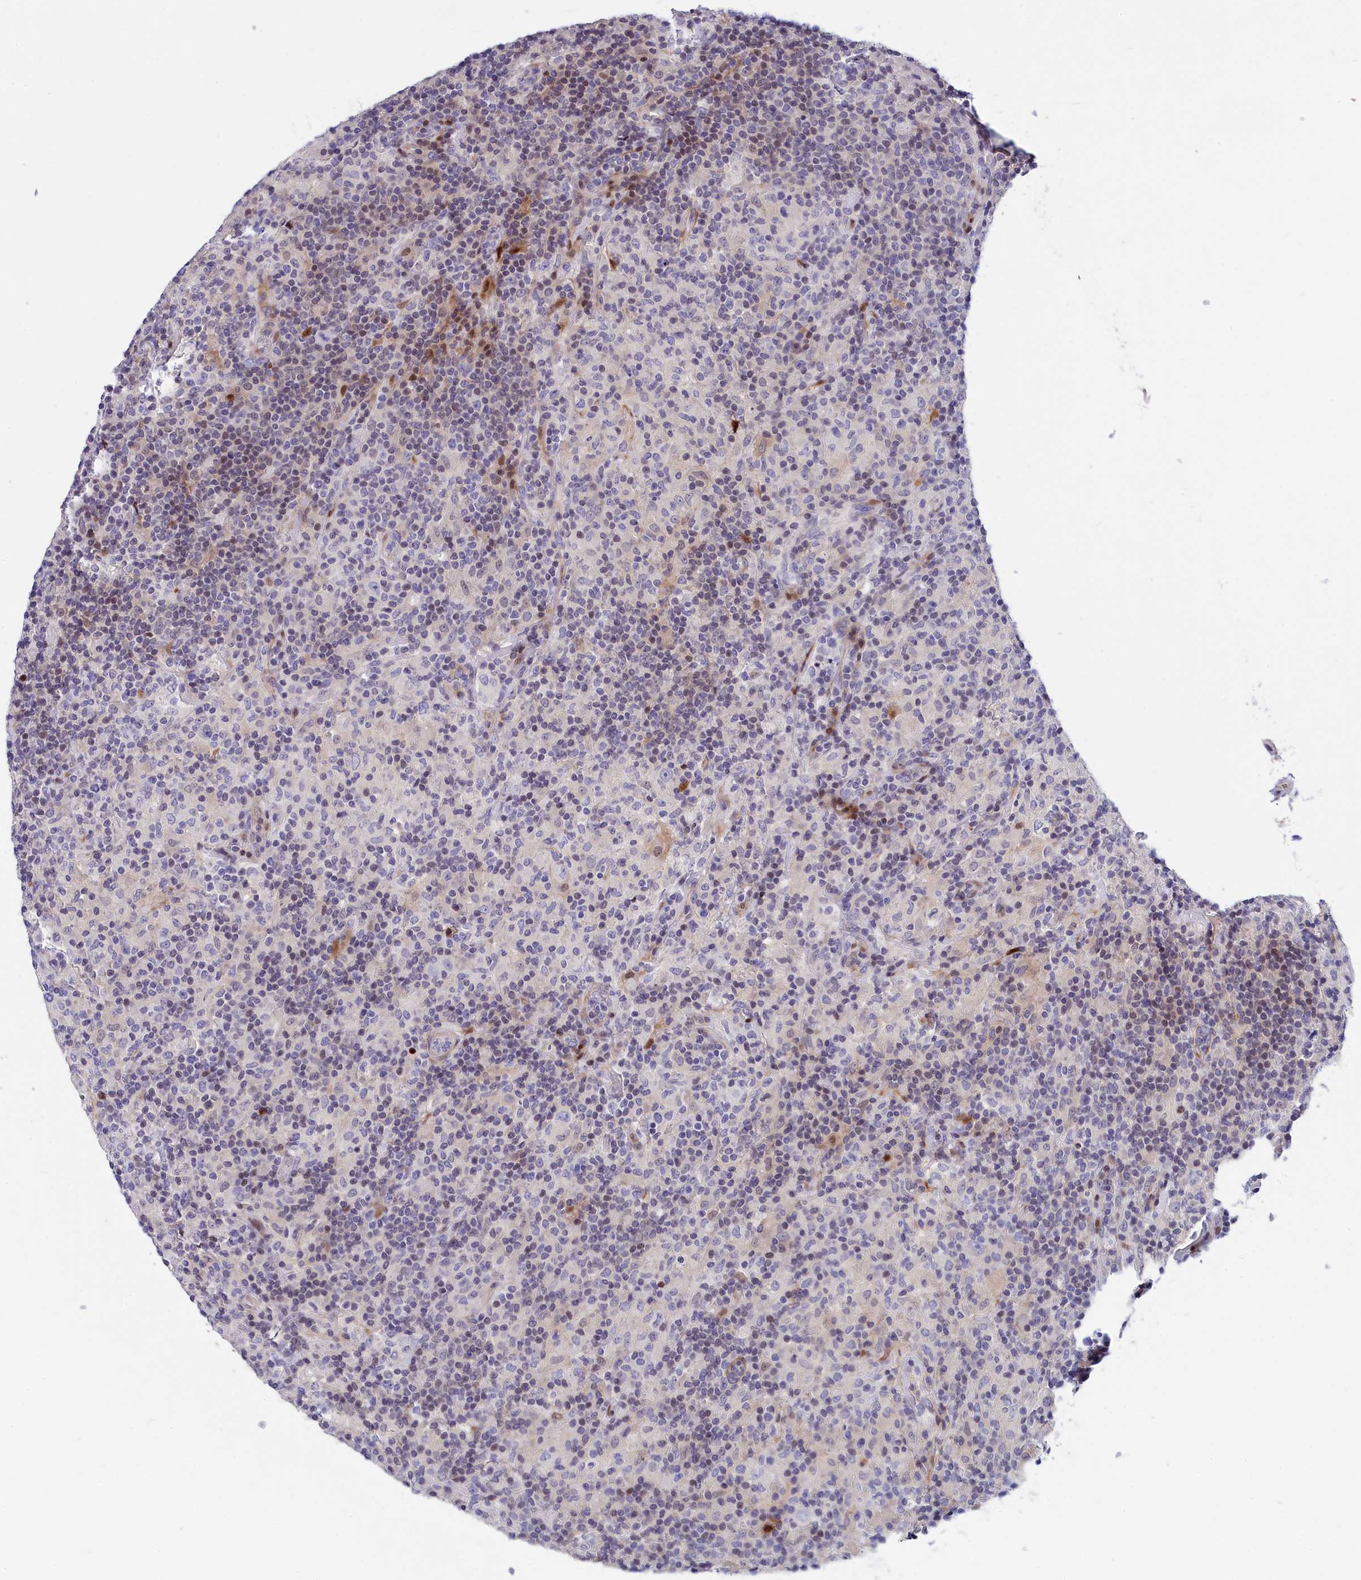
{"staining": {"intensity": "negative", "quantity": "none", "location": "none"}, "tissue": "lymphoma", "cell_type": "Tumor cells", "image_type": "cancer", "snomed": [{"axis": "morphology", "description": "Hodgkin's disease, NOS"}, {"axis": "topography", "description": "Lymph node"}], "caption": "DAB (3,3'-diaminobenzidine) immunohistochemical staining of lymphoma exhibits no significant staining in tumor cells.", "gene": "NKPD1", "patient": {"sex": "male", "age": 70}}